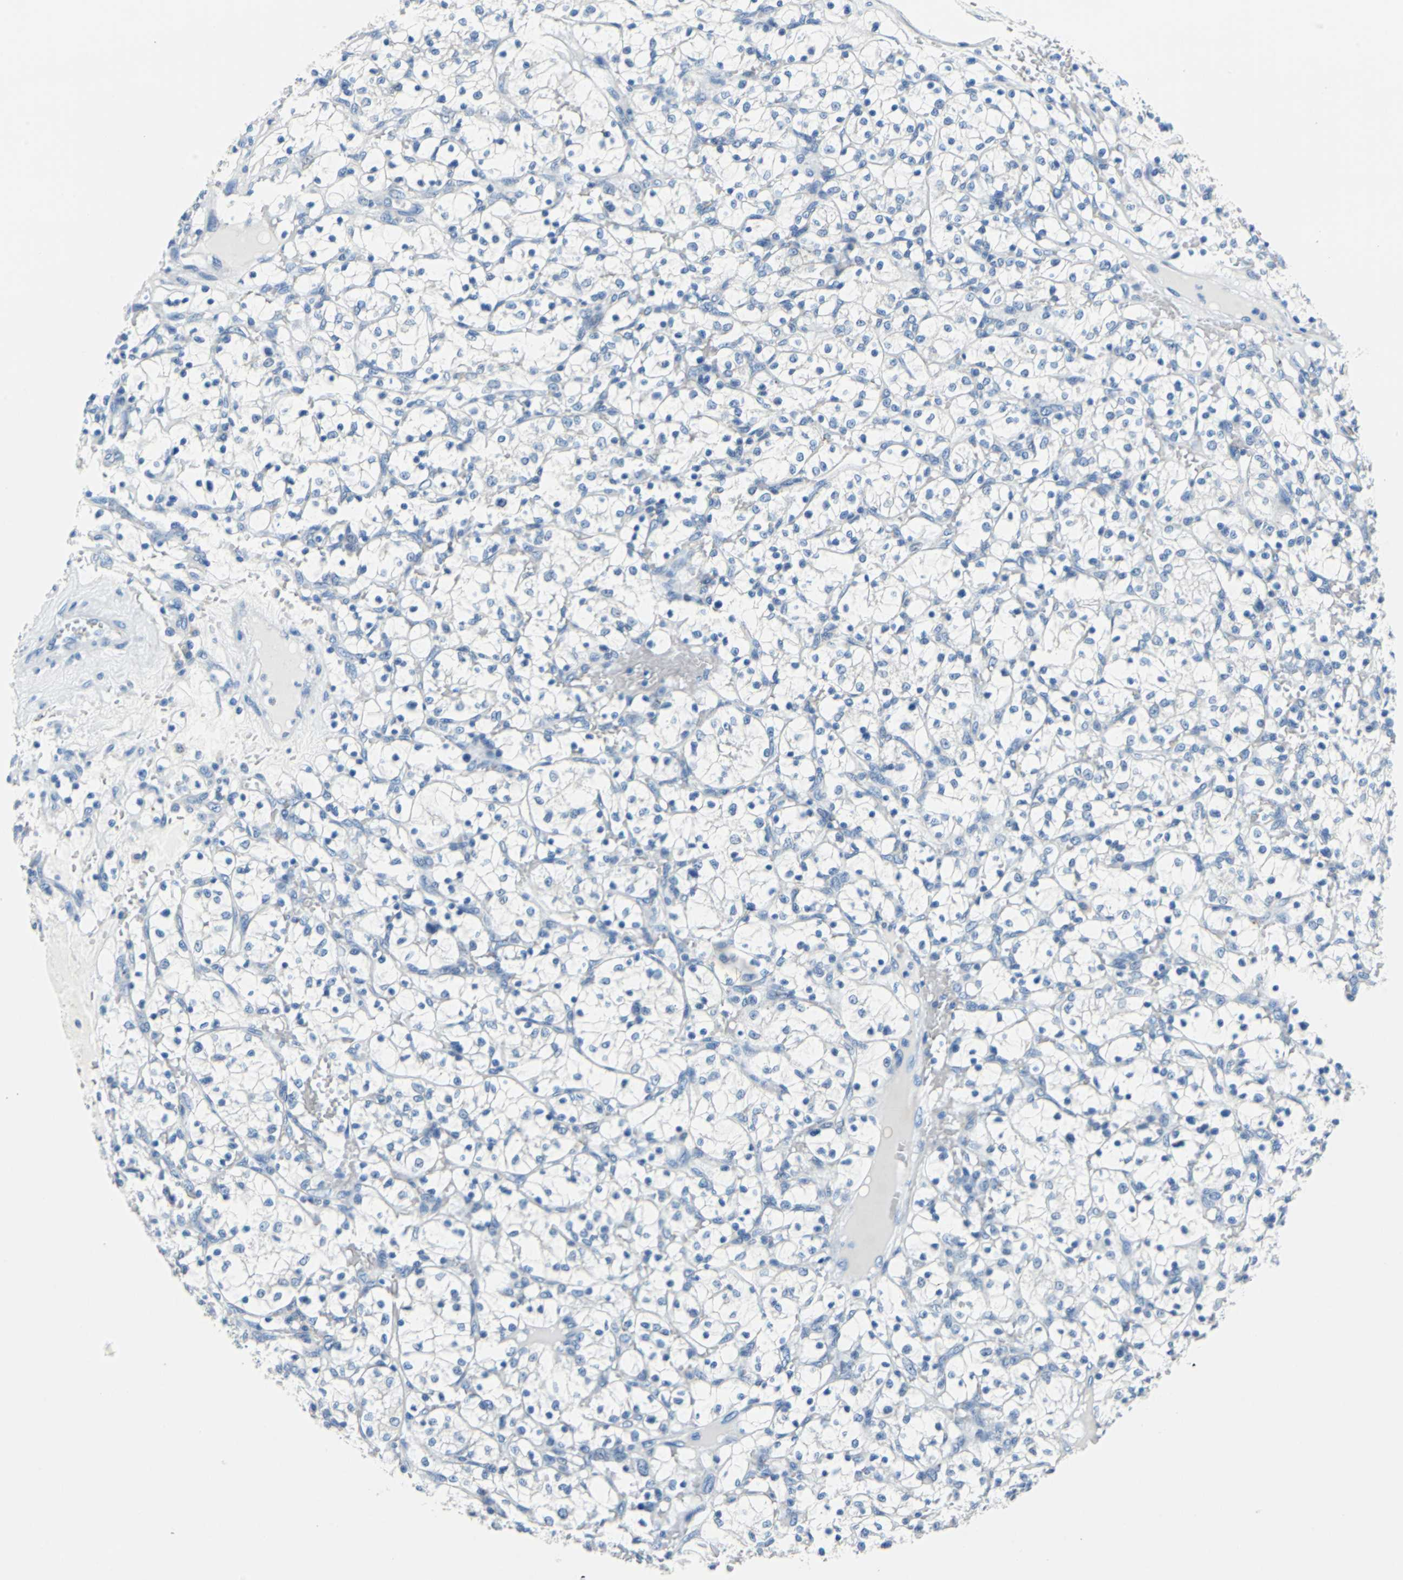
{"staining": {"intensity": "negative", "quantity": "none", "location": "none"}, "tissue": "renal cancer", "cell_type": "Tumor cells", "image_type": "cancer", "snomed": [{"axis": "morphology", "description": "Adenocarcinoma, NOS"}, {"axis": "topography", "description": "Kidney"}], "caption": "Tumor cells show no significant positivity in renal cancer.", "gene": "TEX264", "patient": {"sex": "female", "age": 69}}